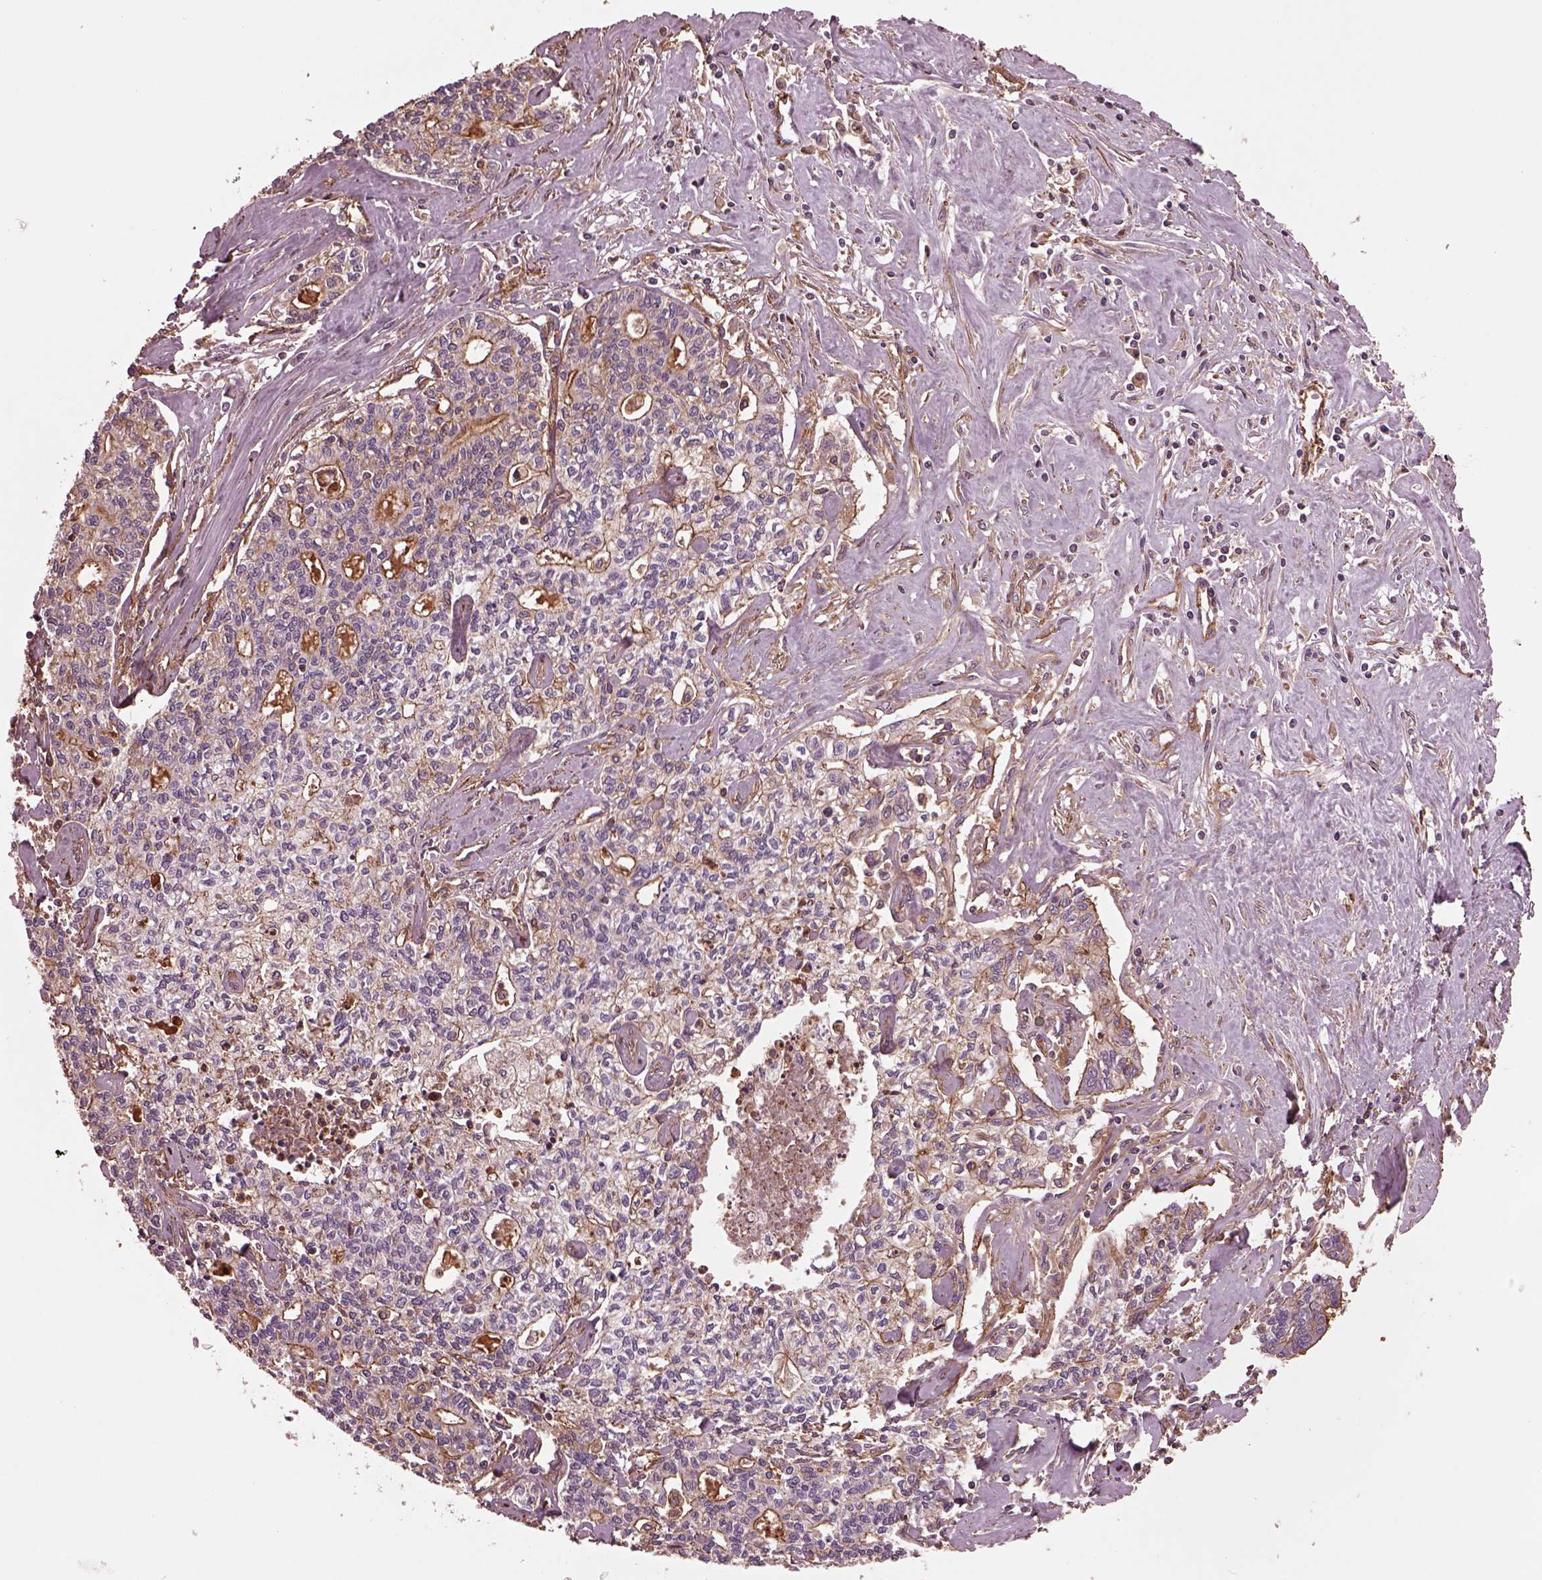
{"staining": {"intensity": "weak", "quantity": "25%-75%", "location": "cytoplasmic/membranous"}, "tissue": "liver cancer", "cell_type": "Tumor cells", "image_type": "cancer", "snomed": [{"axis": "morphology", "description": "Cholangiocarcinoma"}, {"axis": "topography", "description": "Liver"}], "caption": "Weak cytoplasmic/membranous positivity is identified in approximately 25%-75% of tumor cells in cholangiocarcinoma (liver).", "gene": "MYL6", "patient": {"sex": "female", "age": 61}}